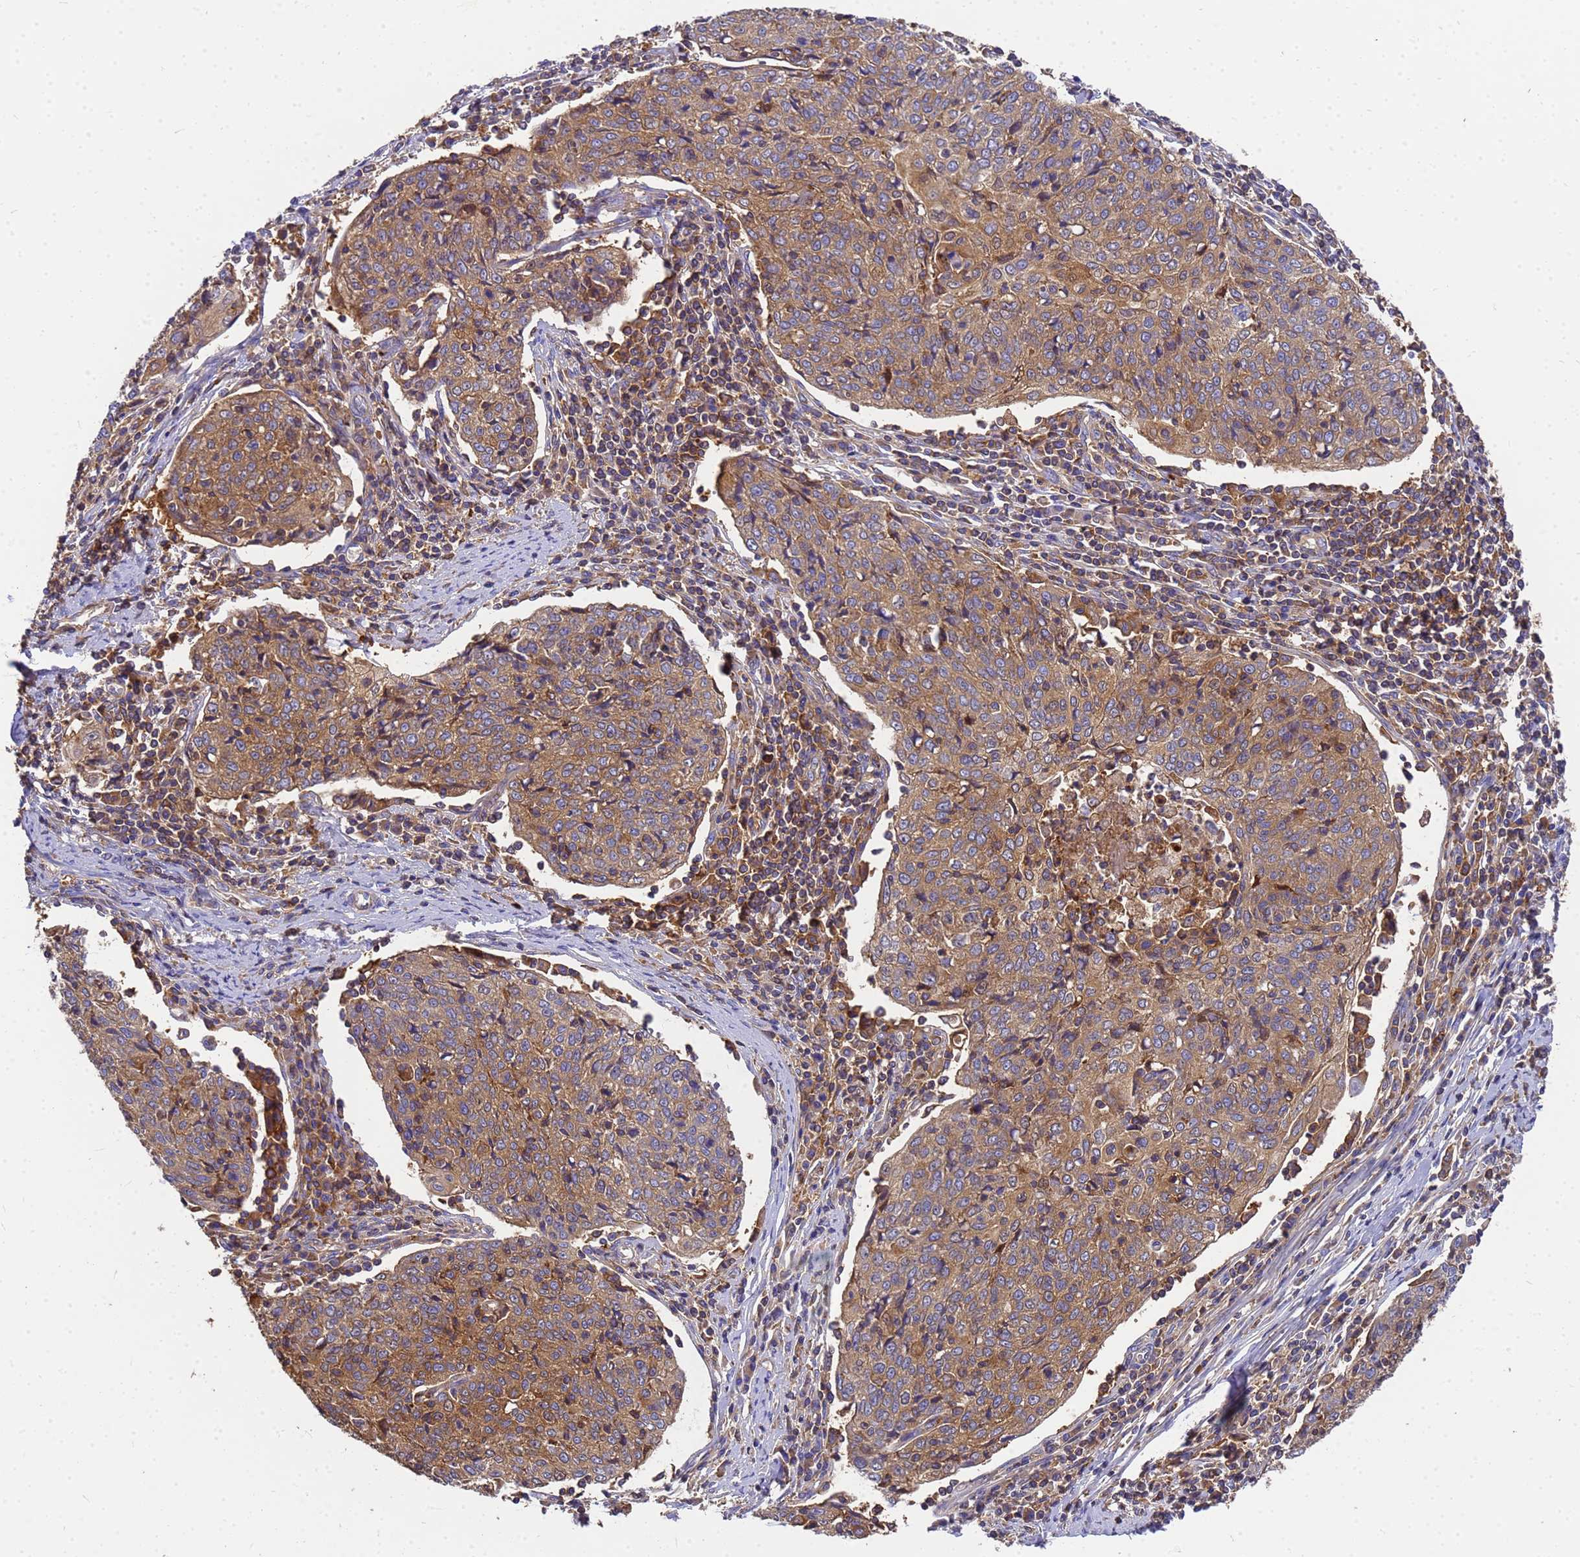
{"staining": {"intensity": "moderate", "quantity": ">75%", "location": "cytoplasmic/membranous"}, "tissue": "cervical cancer", "cell_type": "Tumor cells", "image_type": "cancer", "snomed": [{"axis": "morphology", "description": "Squamous cell carcinoma, NOS"}, {"axis": "topography", "description": "Cervix"}], "caption": "An immunohistochemistry (IHC) image of neoplastic tissue is shown. Protein staining in brown shows moderate cytoplasmic/membranous positivity in cervical cancer (squamous cell carcinoma) within tumor cells.", "gene": "ZNF235", "patient": {"sex": "female", "age": 48}}